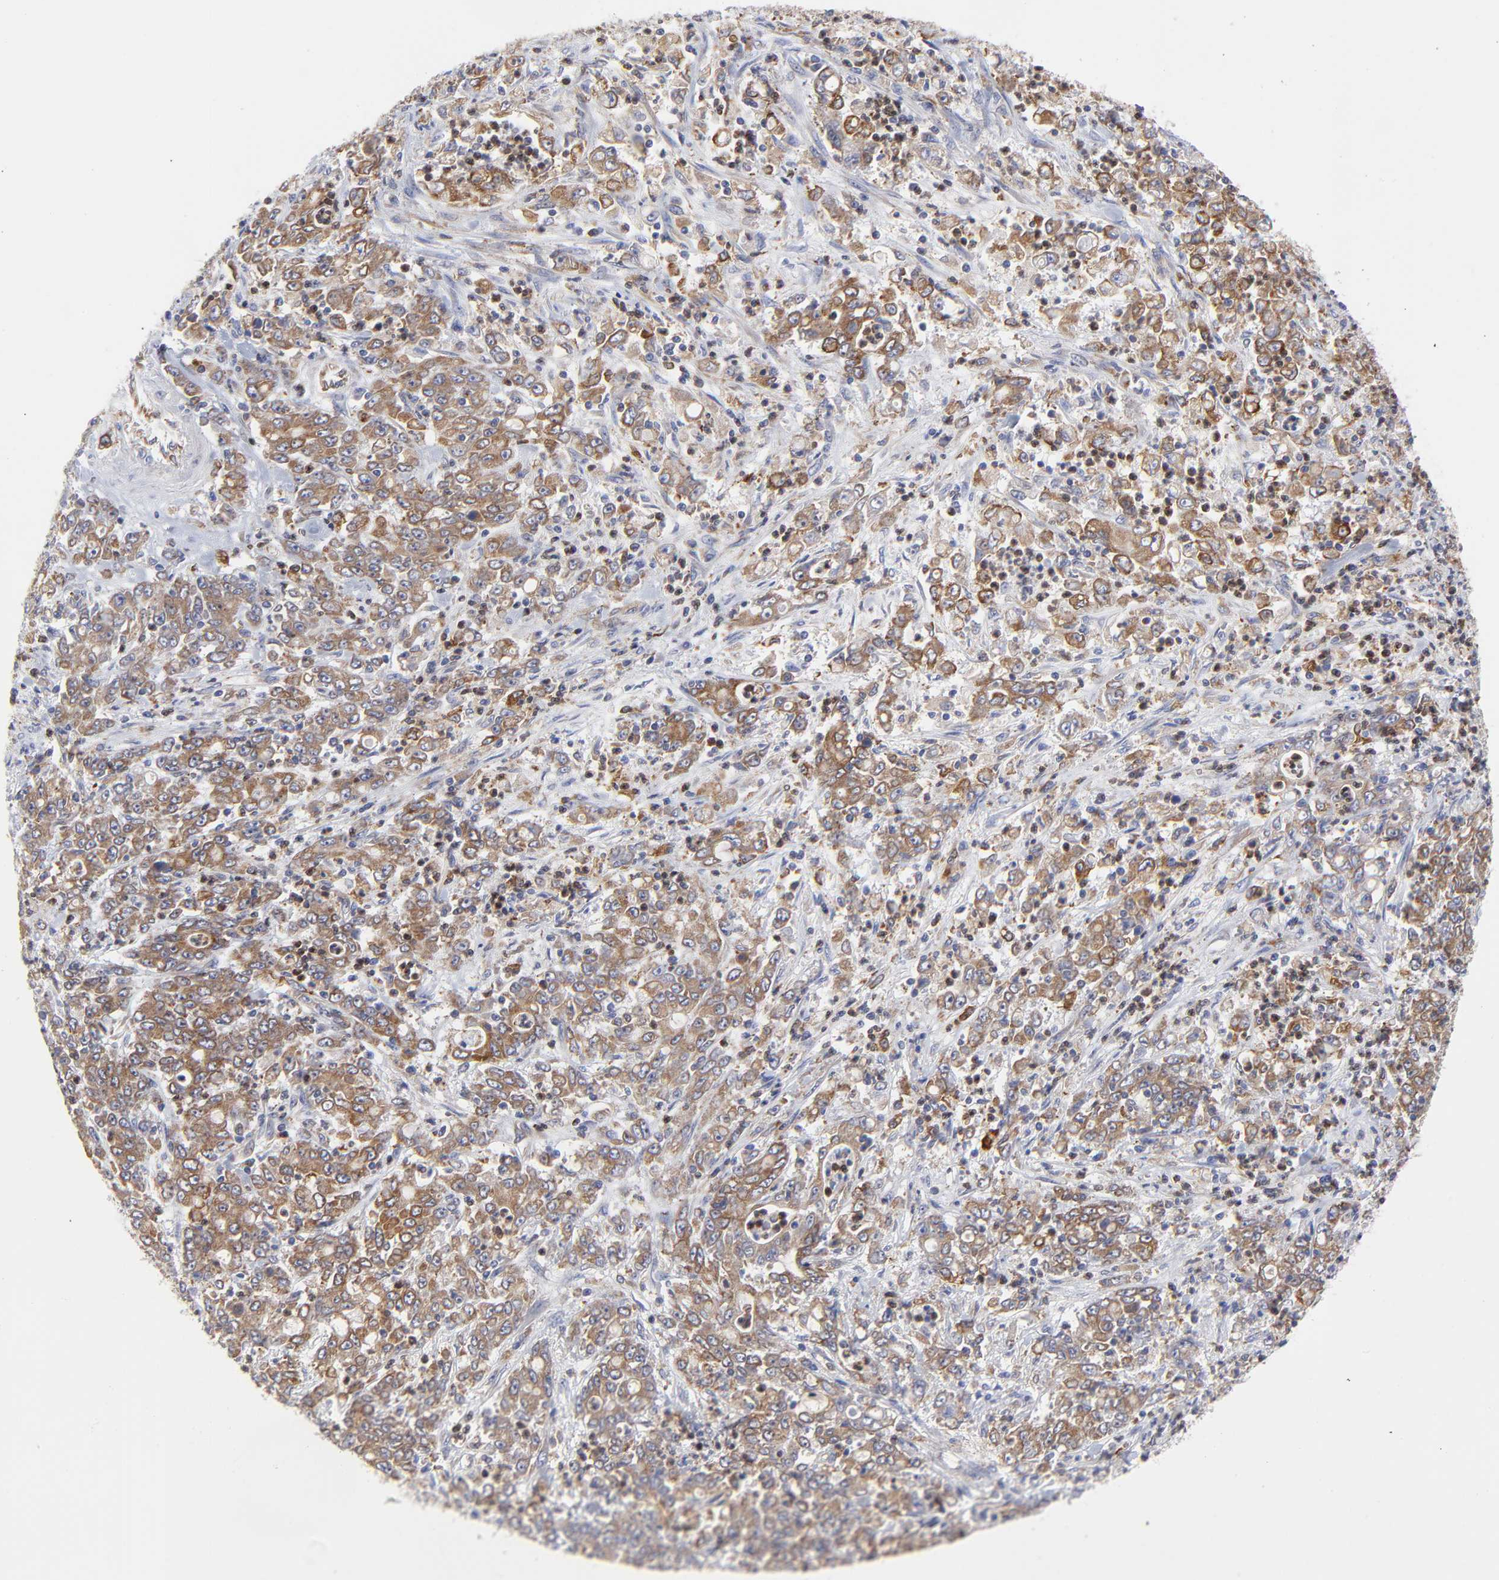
{"staining": {"intensity": "moderate", "quantity": ">75%", "location": "cytoplasmic/membranous"}, "tissue": "stomach cancer", "cell_type": "Tumor cells", "image_type": "cancer", "snomed": [{"axis": "morphology", "description": "Adenocarcinoma, NOS"}, {"axis": "topography", "description": "Stomach, lower"}], "caption": "DAB (3,3'-diaminobenzidine) immunohistochemical staining of stomach cancer (adenocarcinoma) displays moderate cytoplasmic/membranous protein expression in approximately >75% of tumor cells.", "gene": "MOSPD2", "patient": {"sex": "female", "age": 71}}